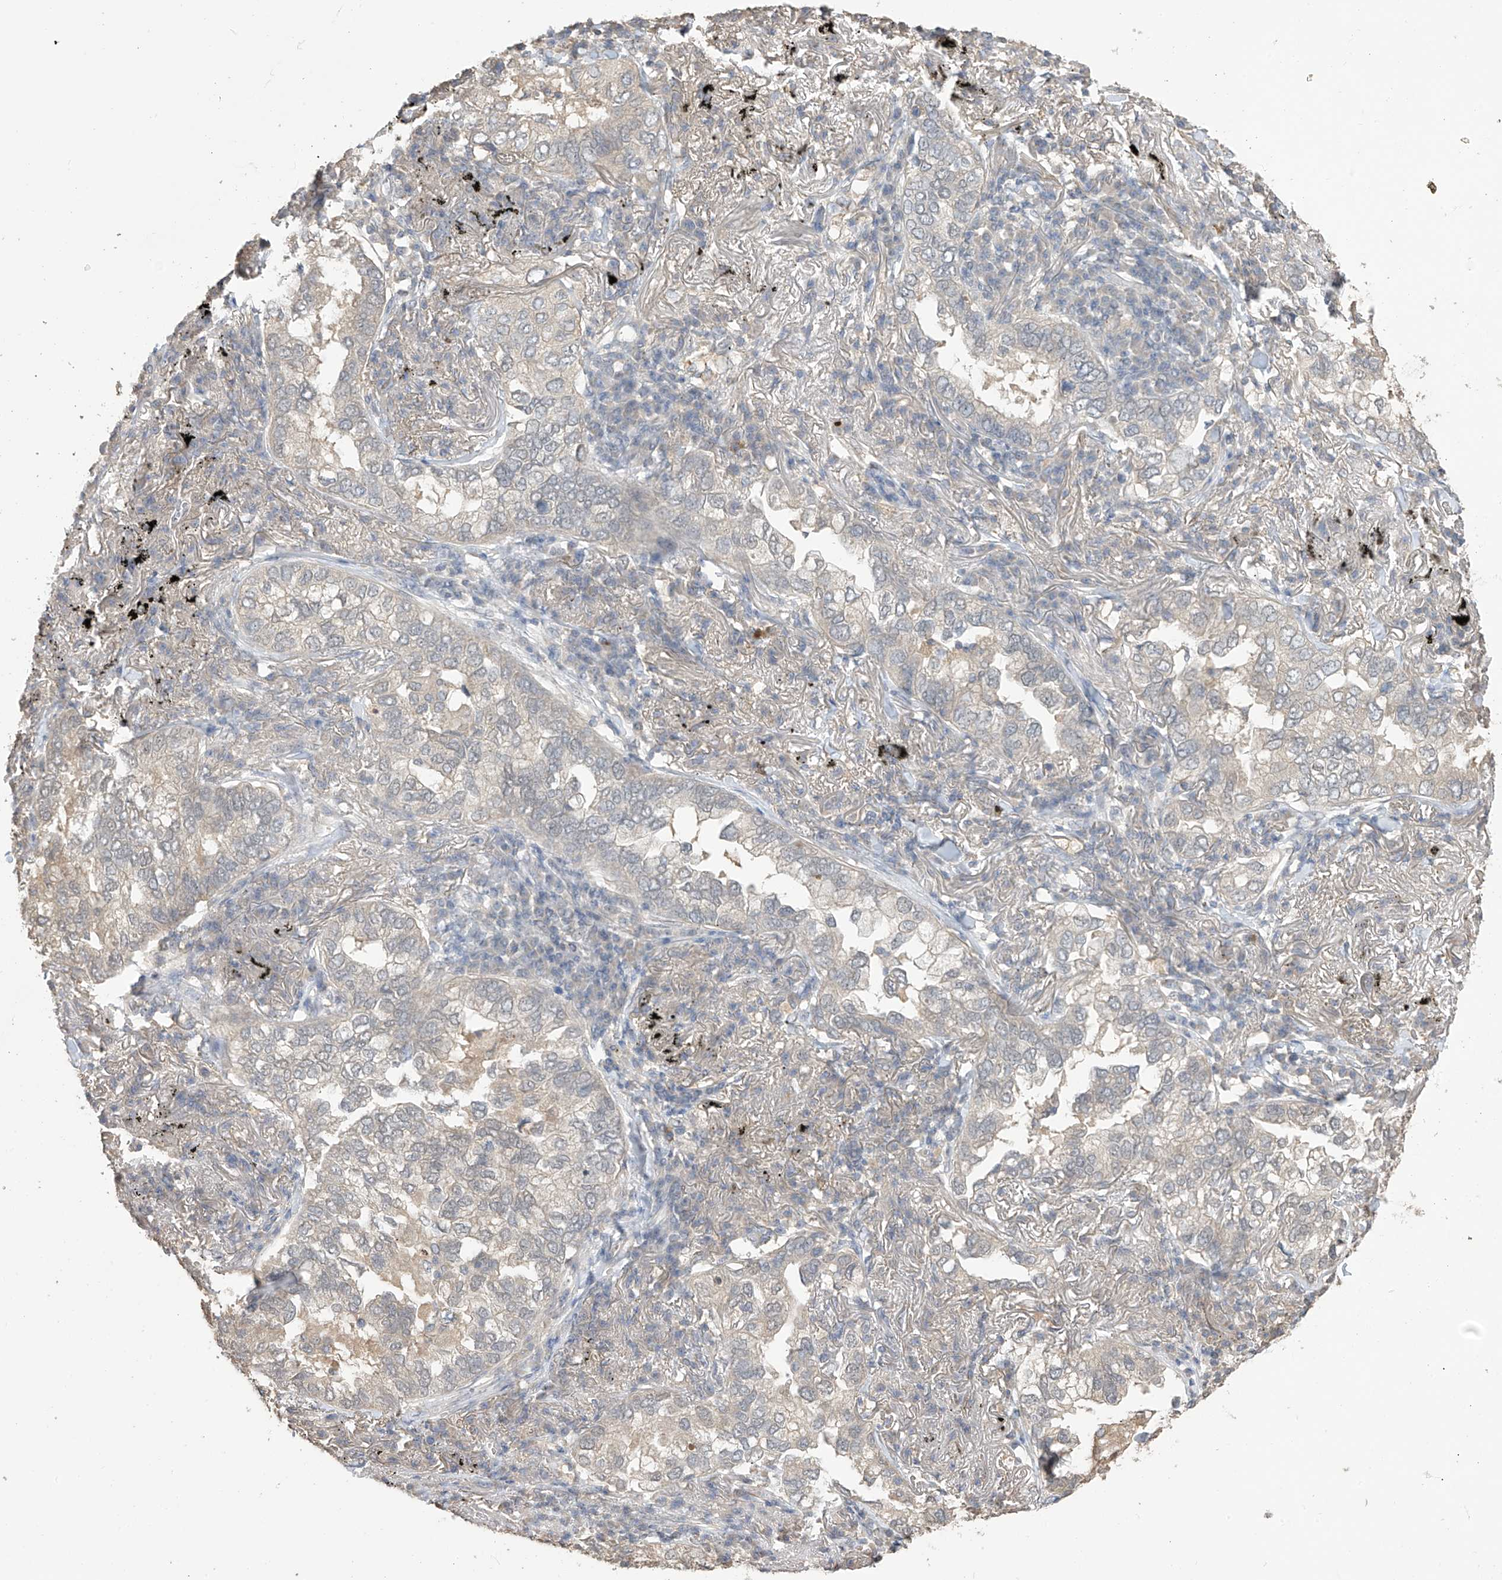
{"staining": {"intensity": "negative", "quantity": "none", "location": "none"}, "tissue": "lung cancer", "cell_type": "Tumor cells", "image_type": "cancer", "snomed": [{"axis": "morphology", "description": "Adenocarcinoma, NOS"}, {"axis": "topography", "description": "Lung"}], "caption": "There is no significant staining in tumor cells of lung cancer.", "gene": "SLFN14", "patient": {"sex": "male", "age": 65}}